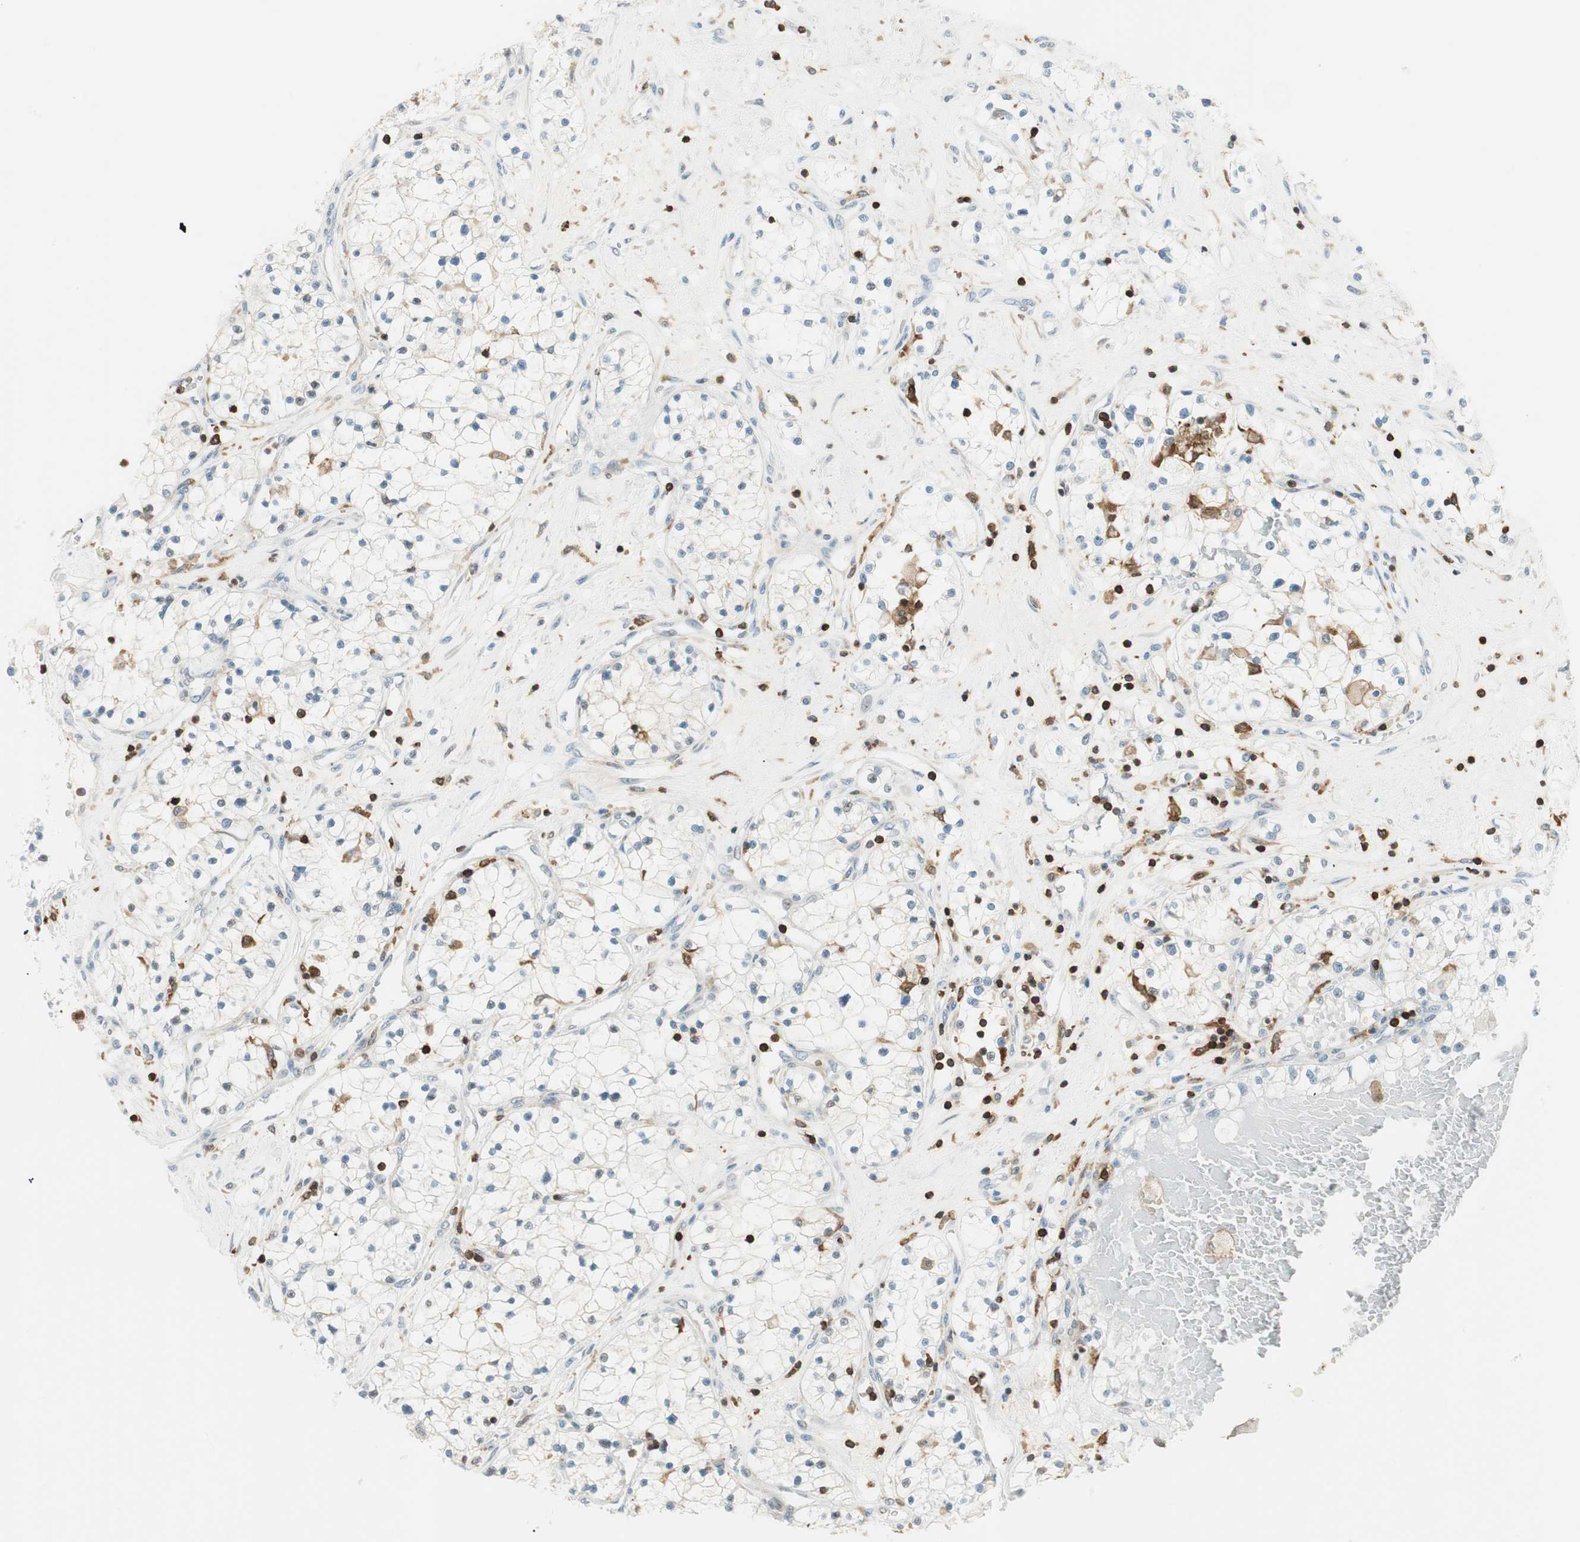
{"staining": {"intensity": "strong", "quantity": "<25%", "location": "cytoplasmic/membranous"}, "tissue": "renal cancer", "cell_type": "Tumor cells", "image_type": "cancer", "snomed": [{"axis": "morphology", "description": "Adenocarcinoma, NOS"}, {"axis": "topography", "description": "Kidney"}], "caption": "High-magnification brightfield microscopy of renal cancer stained with DAB (brown) and counterstained with hematoxylin (blue). tumor cells exhibit strong cytoplasmic/membranous positivity is identified in approximately<25% of cells.", "gene": "HPGD", "patient": {"sex": "male", "age": 68}}